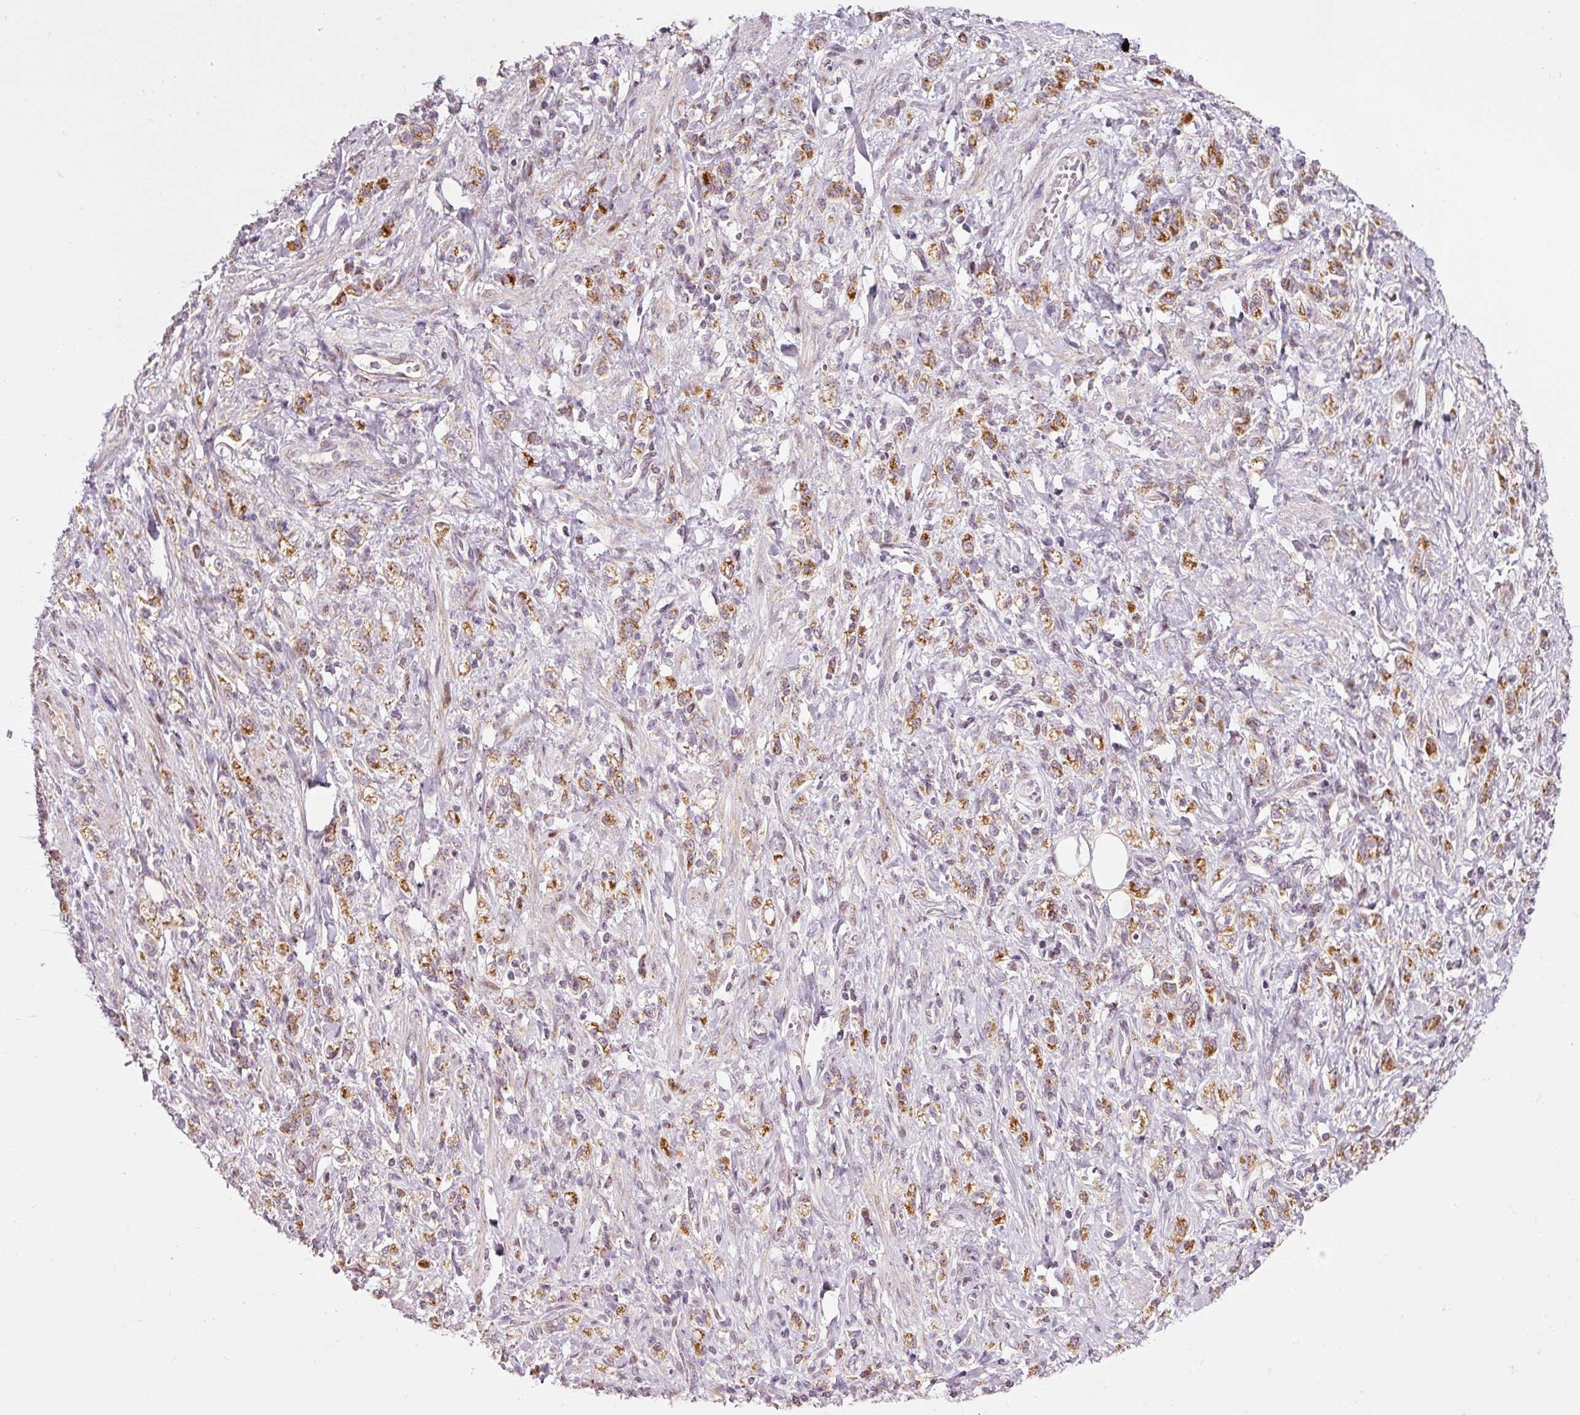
{"staining": {"intensity": "moderate", "quantity": ">75%", "location": "cytoplasmic/membranous"}, "tissue": "stomach cancer", "cell_type": "Tumor cells", "image_type": "cancer", "snomed": [{"axis": "morphology", "description": "Adenocarcinoma, NOS"}, {"axis": "topography", "description": "Stomach"}], "caption": "Immunohistochemical staining of stomach cancer (adenocarcinoma) reveals moderate cytoplasmic/membranous protein staining in about >75% of tumor cells.", "gene": "TOB2", "patient": {"sex": "male", "age": 77}}